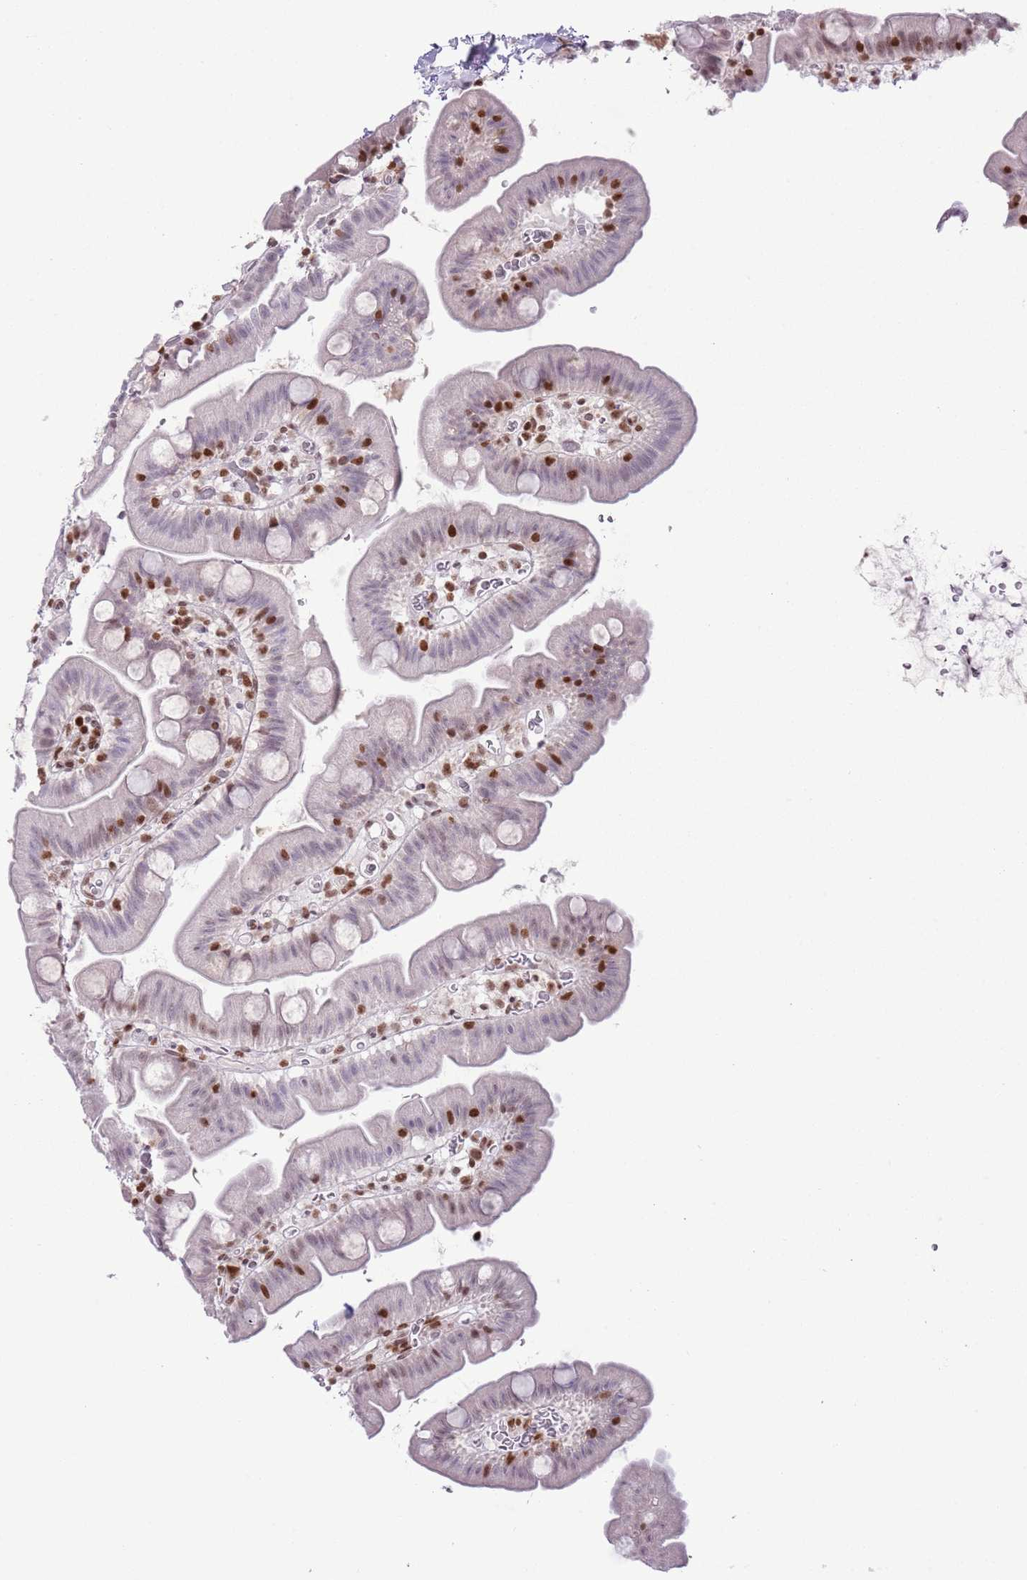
{"staining": {"intensity": "moderate", "quantity": "25%-75%", "location": "nuclear"}, "tissue": "small intestine", "cell_type": "Glandular cells", "image_type": "normal", "snomed": [{"axis": "morphology", "description": "Normal tissue, NOS"}, {"axis": "topography", "description": "Small intestine"}], "caption": "Immunohistochemistry (IHC) of unremarkable small intestine reveals medium levels of moderate nuclear staining in about 25%-75% of glandular cells. The staining was performed using DAB (3,3'-diaminobenzidine) to visualize the protein expression in brown, while the nuclei were stained in blue with hematoxylin (Magnification: 20x).", "gene": "SELENOH", "patient": {"sex": "female", "age": 68}}